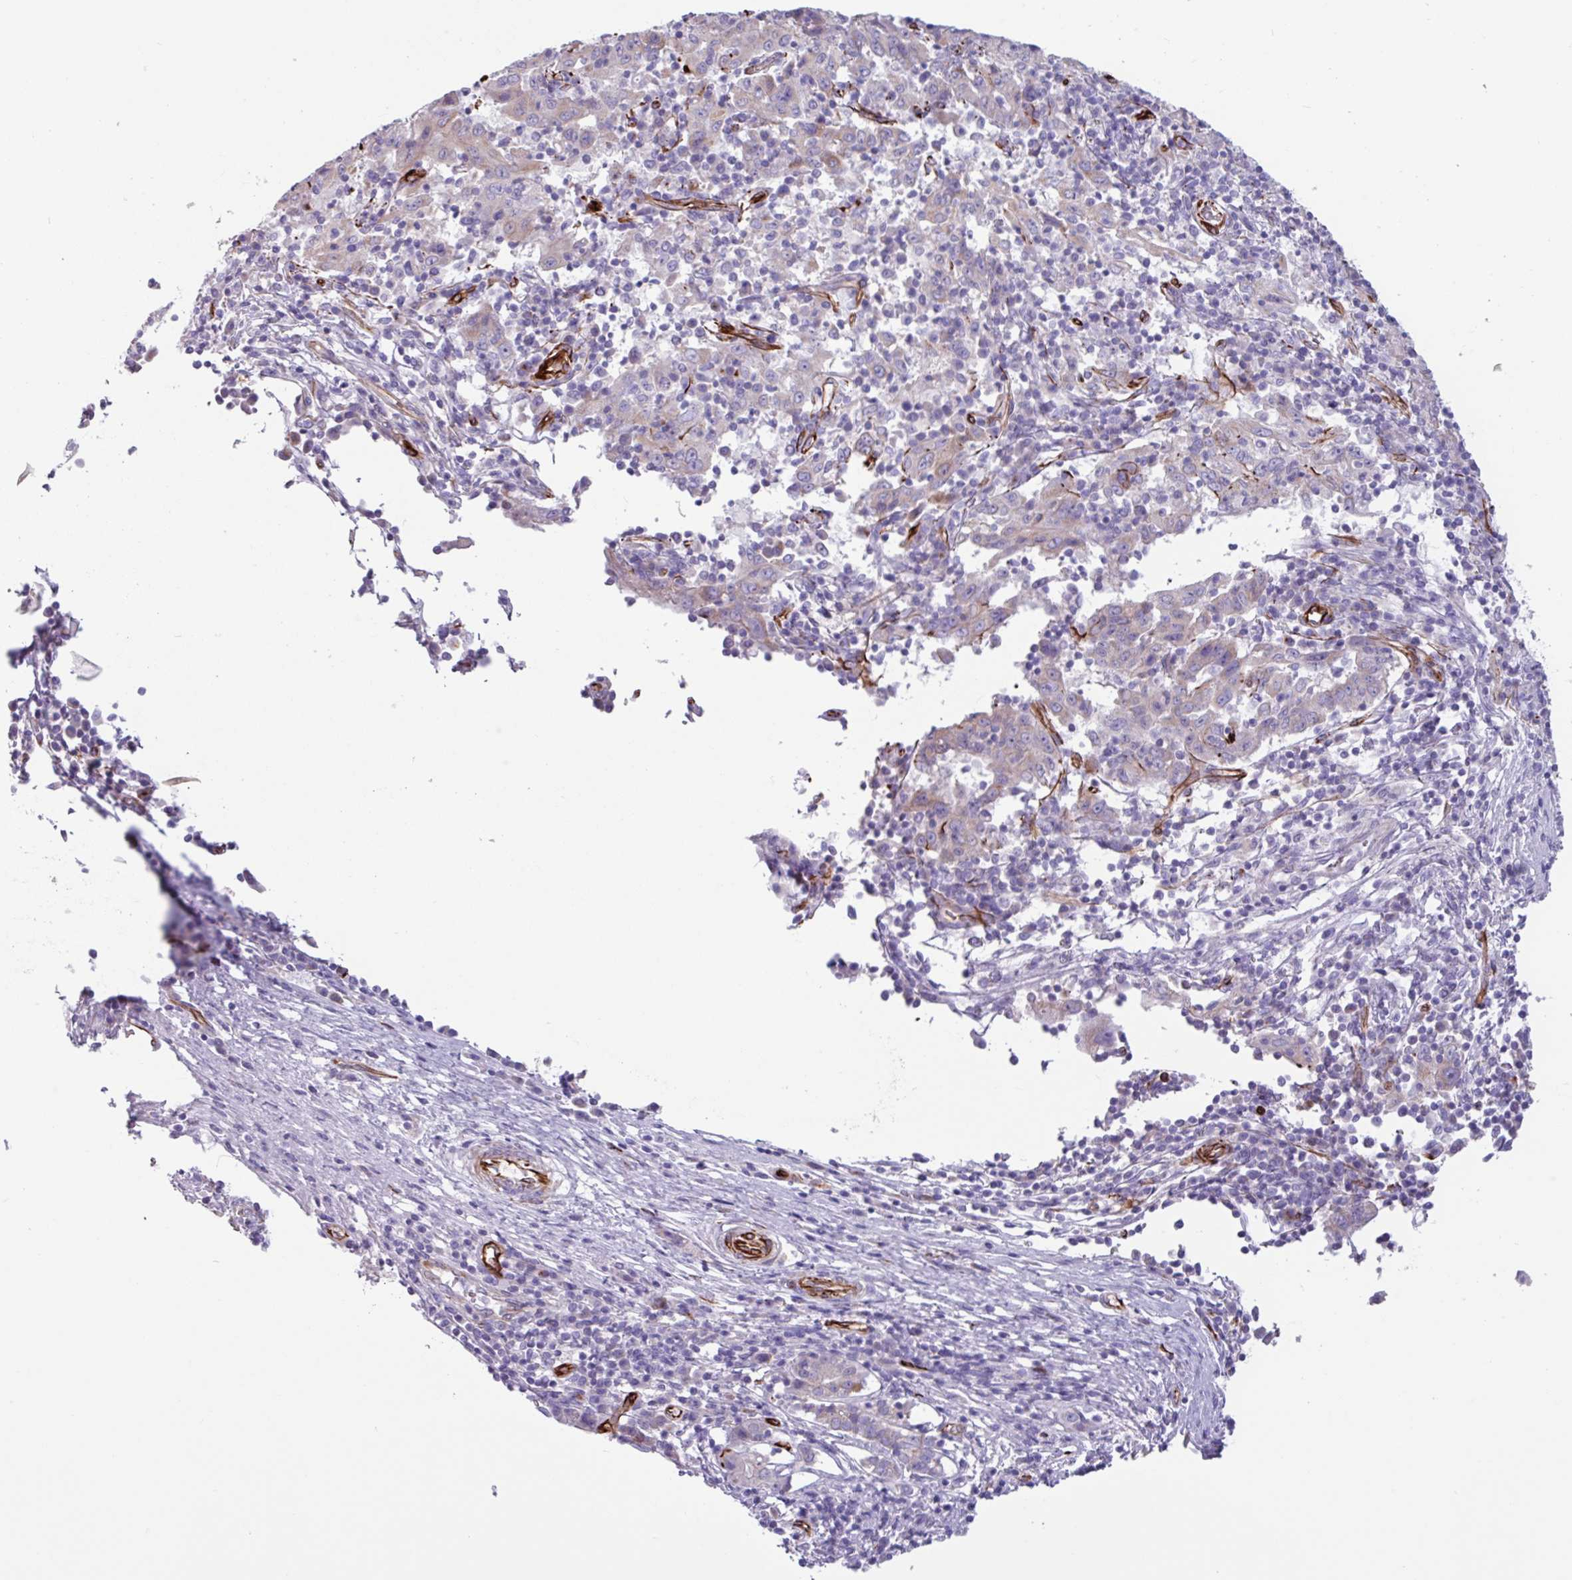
{"staining": {"intensity": "weak", "quantity": "<25%", "location": "cytoplasmic/membranous"}, "tissue": "pancreatic cancer", "cell_type": "Tumor cells", "image_type": "cancer", "snomed": [{"axis": "morphology", "description": "Adenocarcinoma, NOS"}, {"axis": "topography", "description": "Pancreas"}], "caption": "Histopathology image shows no protein expression in tumor cells of pancreatic cancer tissue.", "gene": "BTD", "patient": {"sex": "male", "age": 63}}